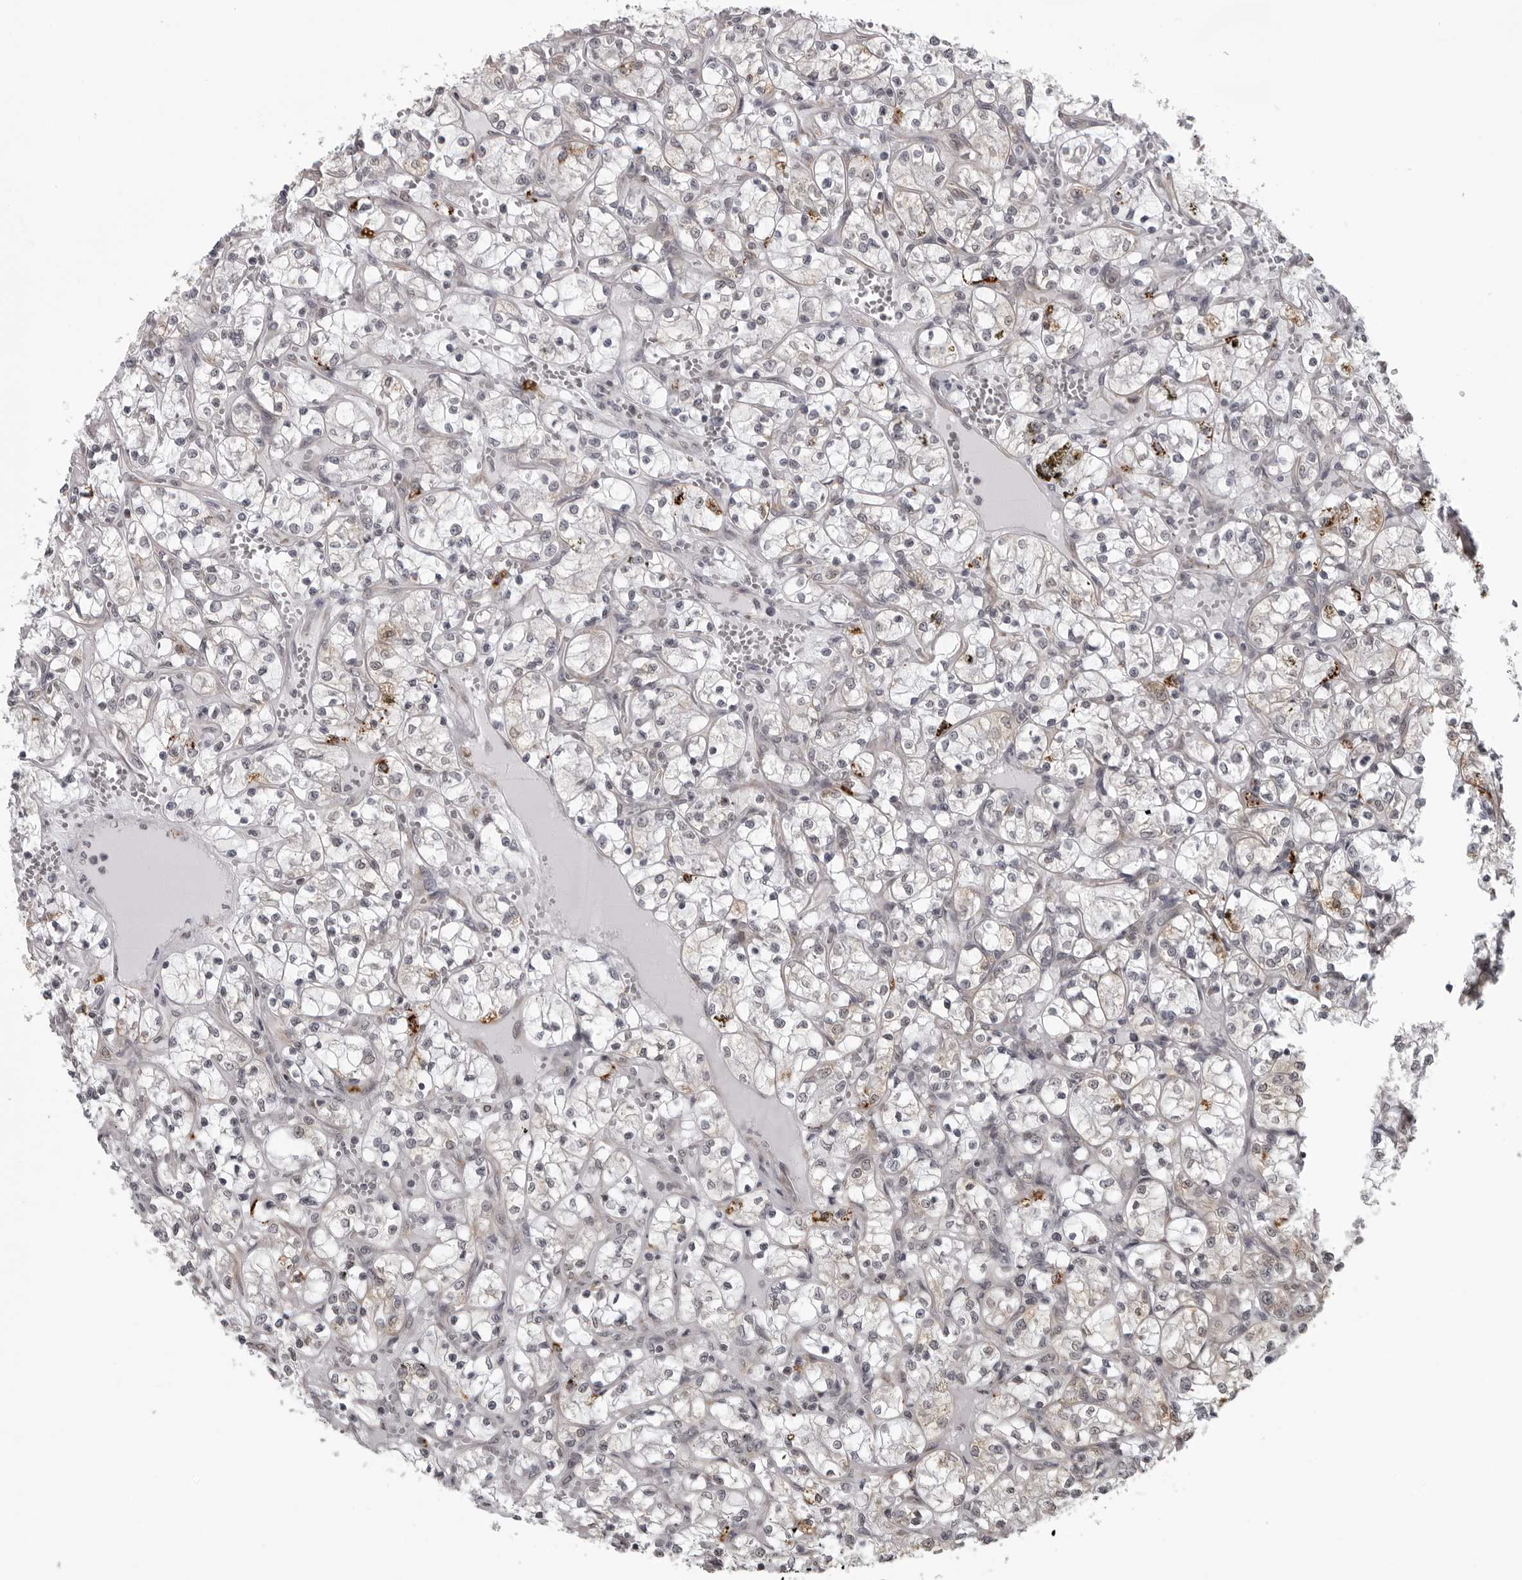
{"staining": {"intensity": "moderate", "quantity": "<25%", "location": "cytoplasmic/membranous"}, "tissue": "renal cancer", "cell_type": "Tumor cells", "image_type": "cancer", "snomed": [{"axis": "morphology", "description": "Adenocarcinoma, NOS"}, {"axis": "topography", "description": "Kidney"}], "caption": "Immunohistochemical staining of adenocarcinoma (renal) exhibits moderate cytoplasmic/membranous protein expression in approximately <25% of tumor cells. (IHC, brightfield microscopy, high magnification).", "gene": "RTCA", "patient": {"sex": "female", "age": 69}}